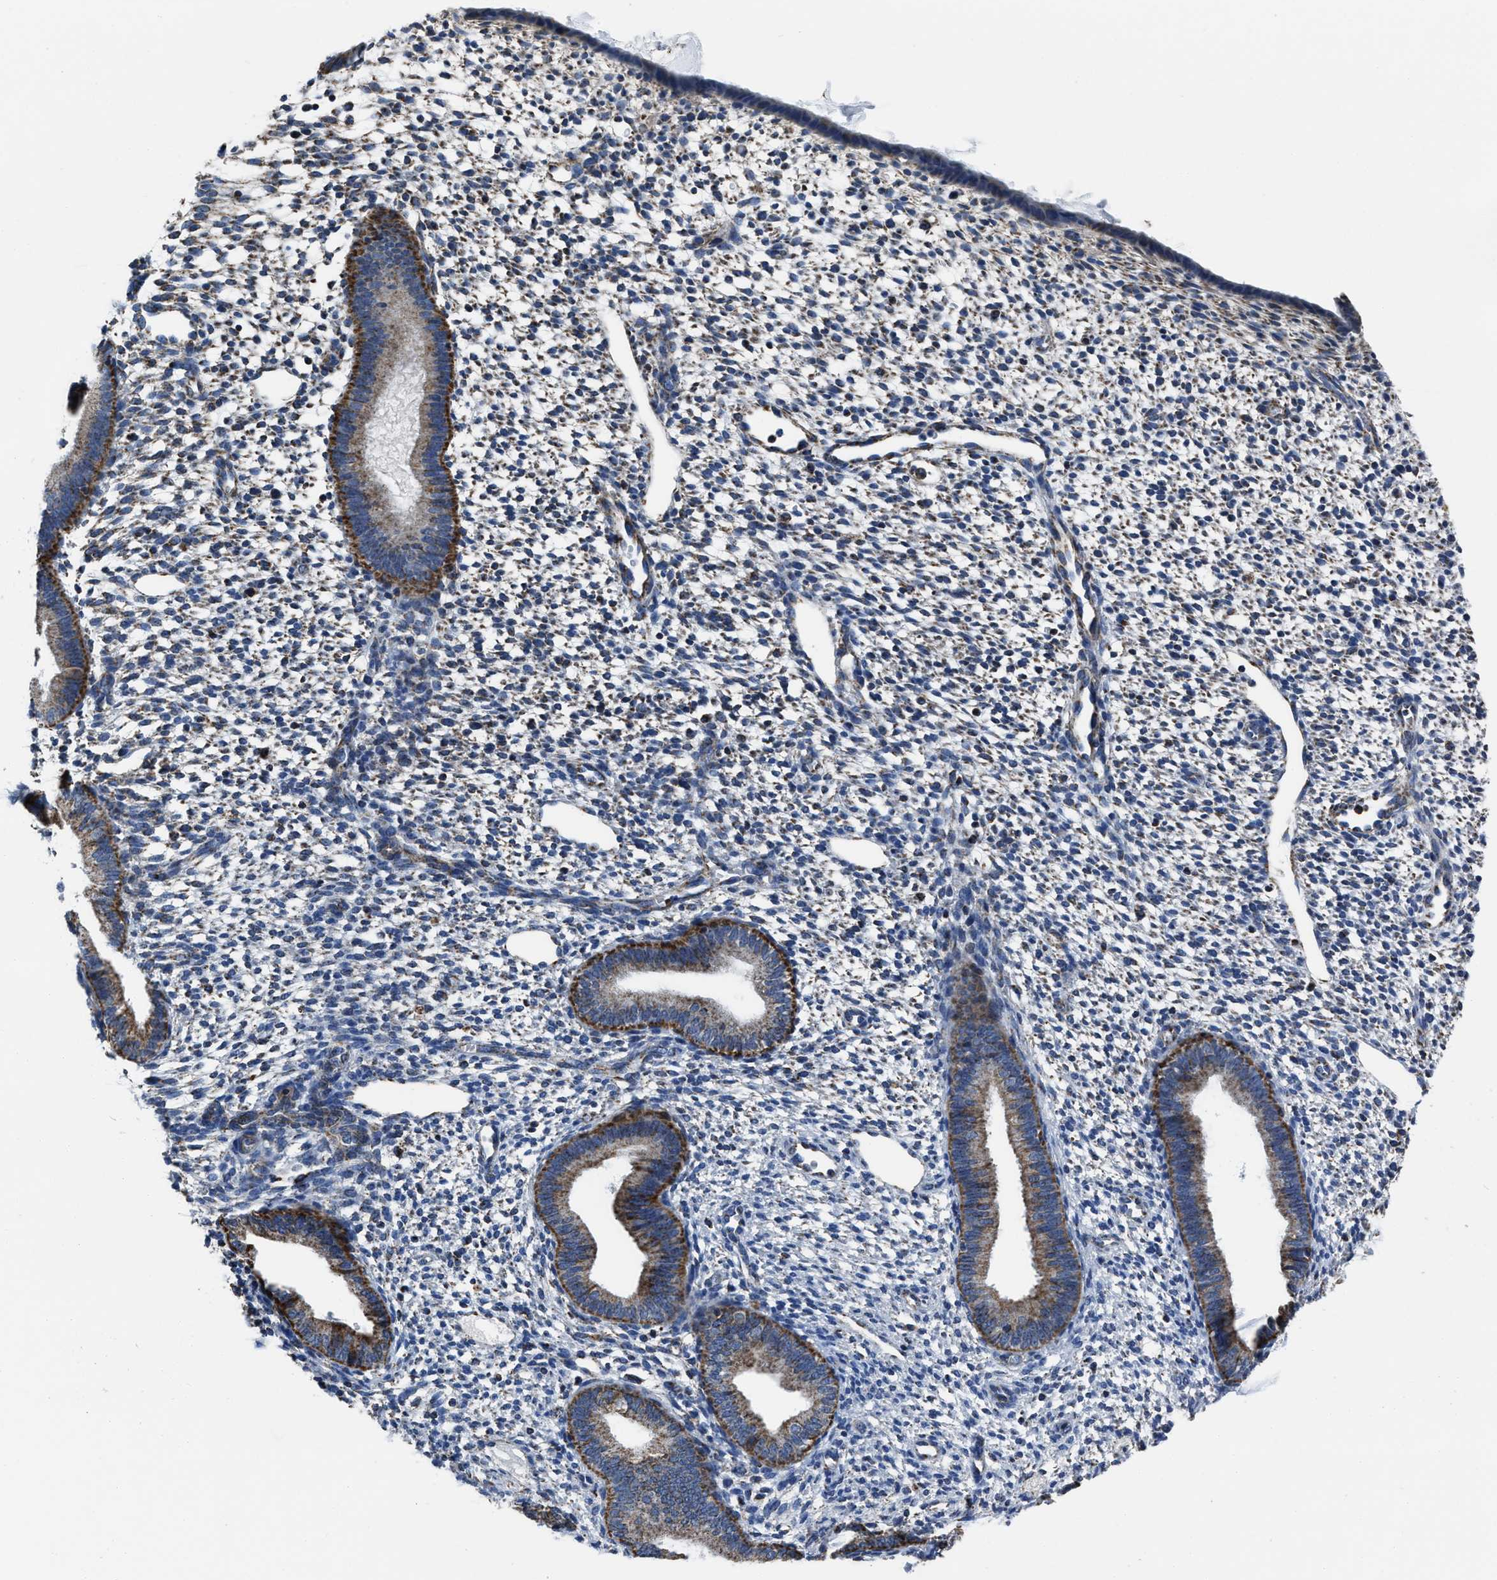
{"staining": {"intensity": "negative", "quantity": "none", "location": "none"}, "tissue": "endometrium", "cell_type": "Cells in endometrial stroma", "image_type": "normal", "snomed": [{"axis": "morphology", "description": "Normal tissue, NOS"}, {"axis": "topography", "description": "Endometrium"}], "caption": "Cells in endometrial stroma are negative for protein expression in normal human endometrium. (DAB (3,3'-diaminobenzidine) immunohistochemistry, high magnification).", "gene": "NSD3", "patient": {"sex": "female", "age": 46}}